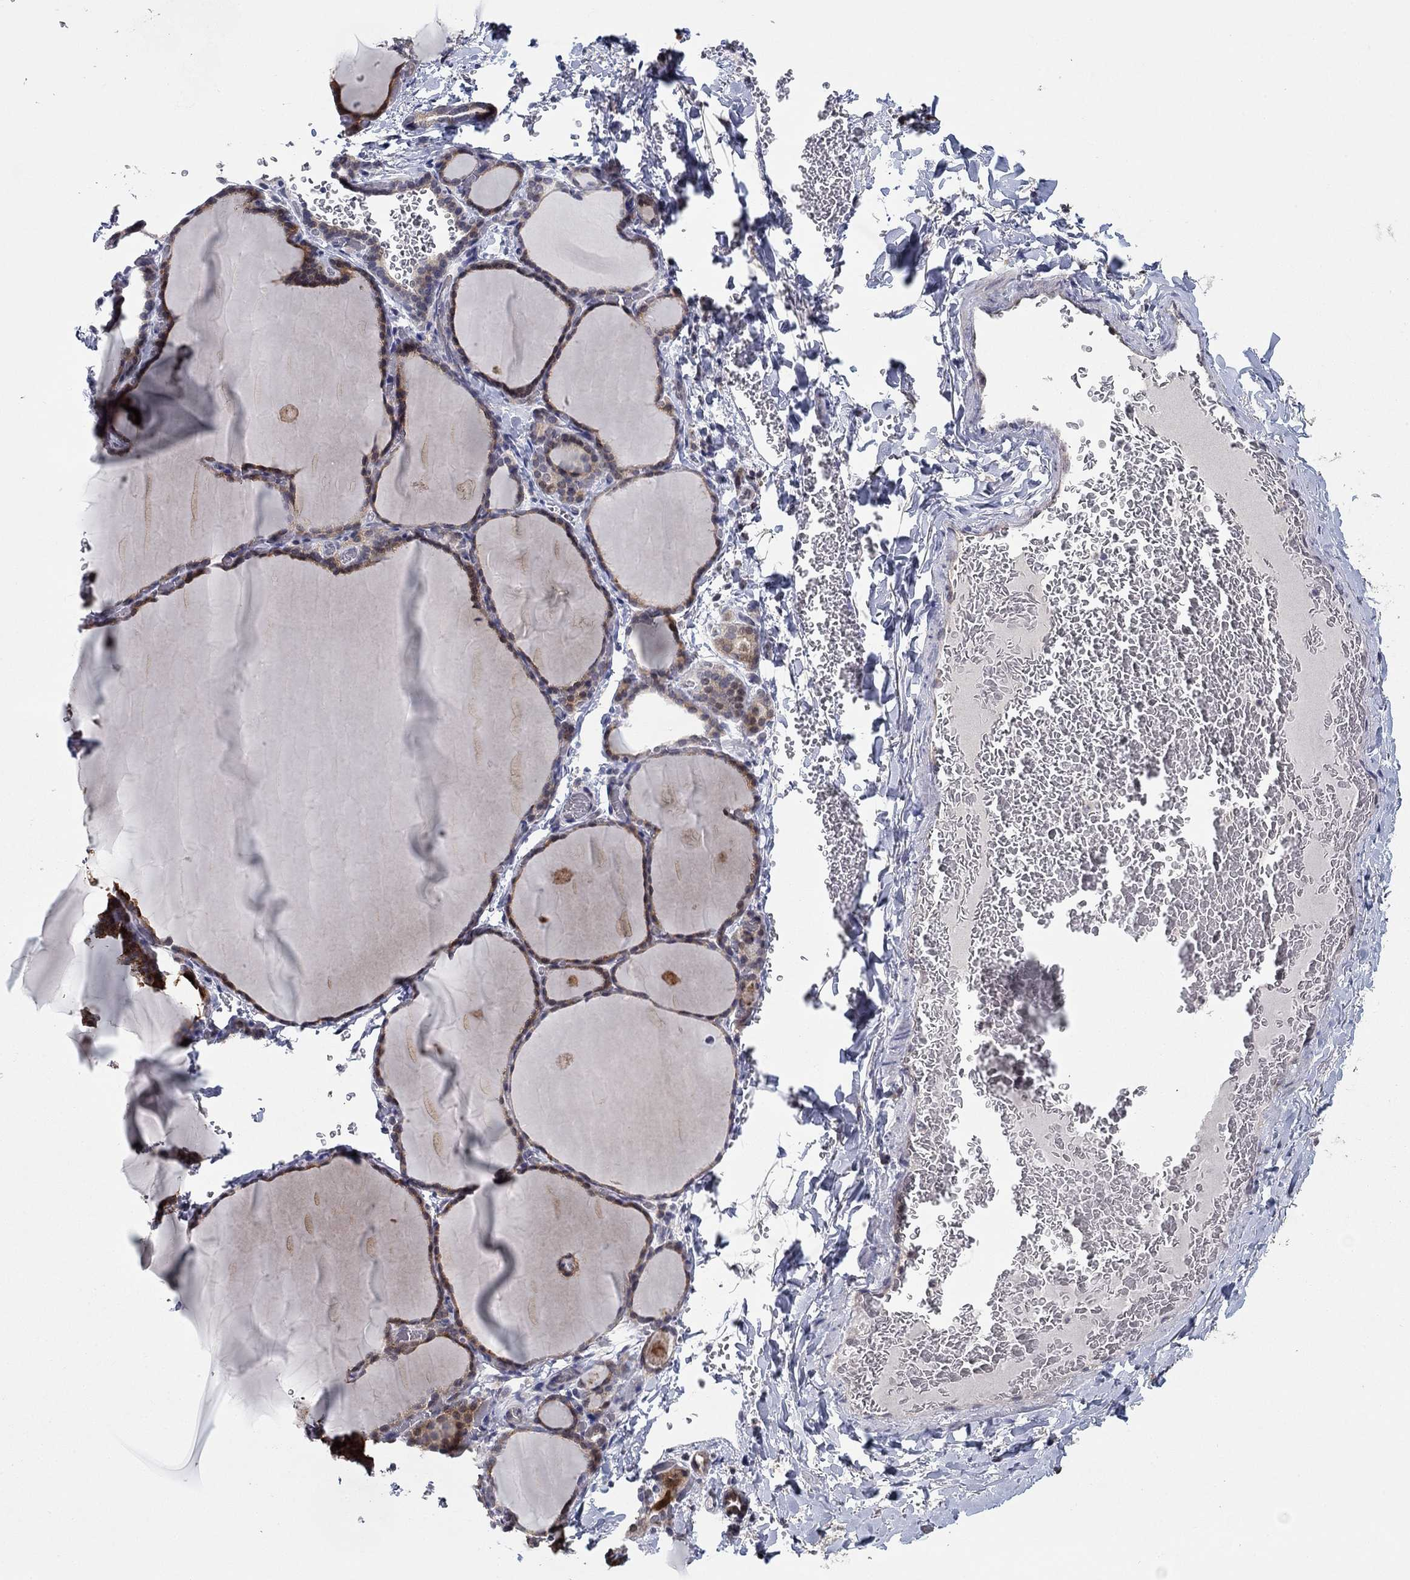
{"staining": {"intensity": "weak", "quantity": "25%-75%", "location": "cytoplasmic/membranous"}, "tissue": "thyroid gland", "cell_type": "Glandular cells", "image_type": "normal", "snomed": [{"axis": "morphology", "description": "Normal tissue, NOS"}, {"axis": "morphology", "description": "Hyperplasia, NOS"}, {"axis": "topography", "description": "Thyroid gland"}], "caption": "Human thyroid gland stained with a brown dye shows weak cytoplasmic/membranous positive expression in approximately 25%-75% of glandular cells.", "gene": "LPCAT4", "patient": {"sex": "female", "age": 27}}